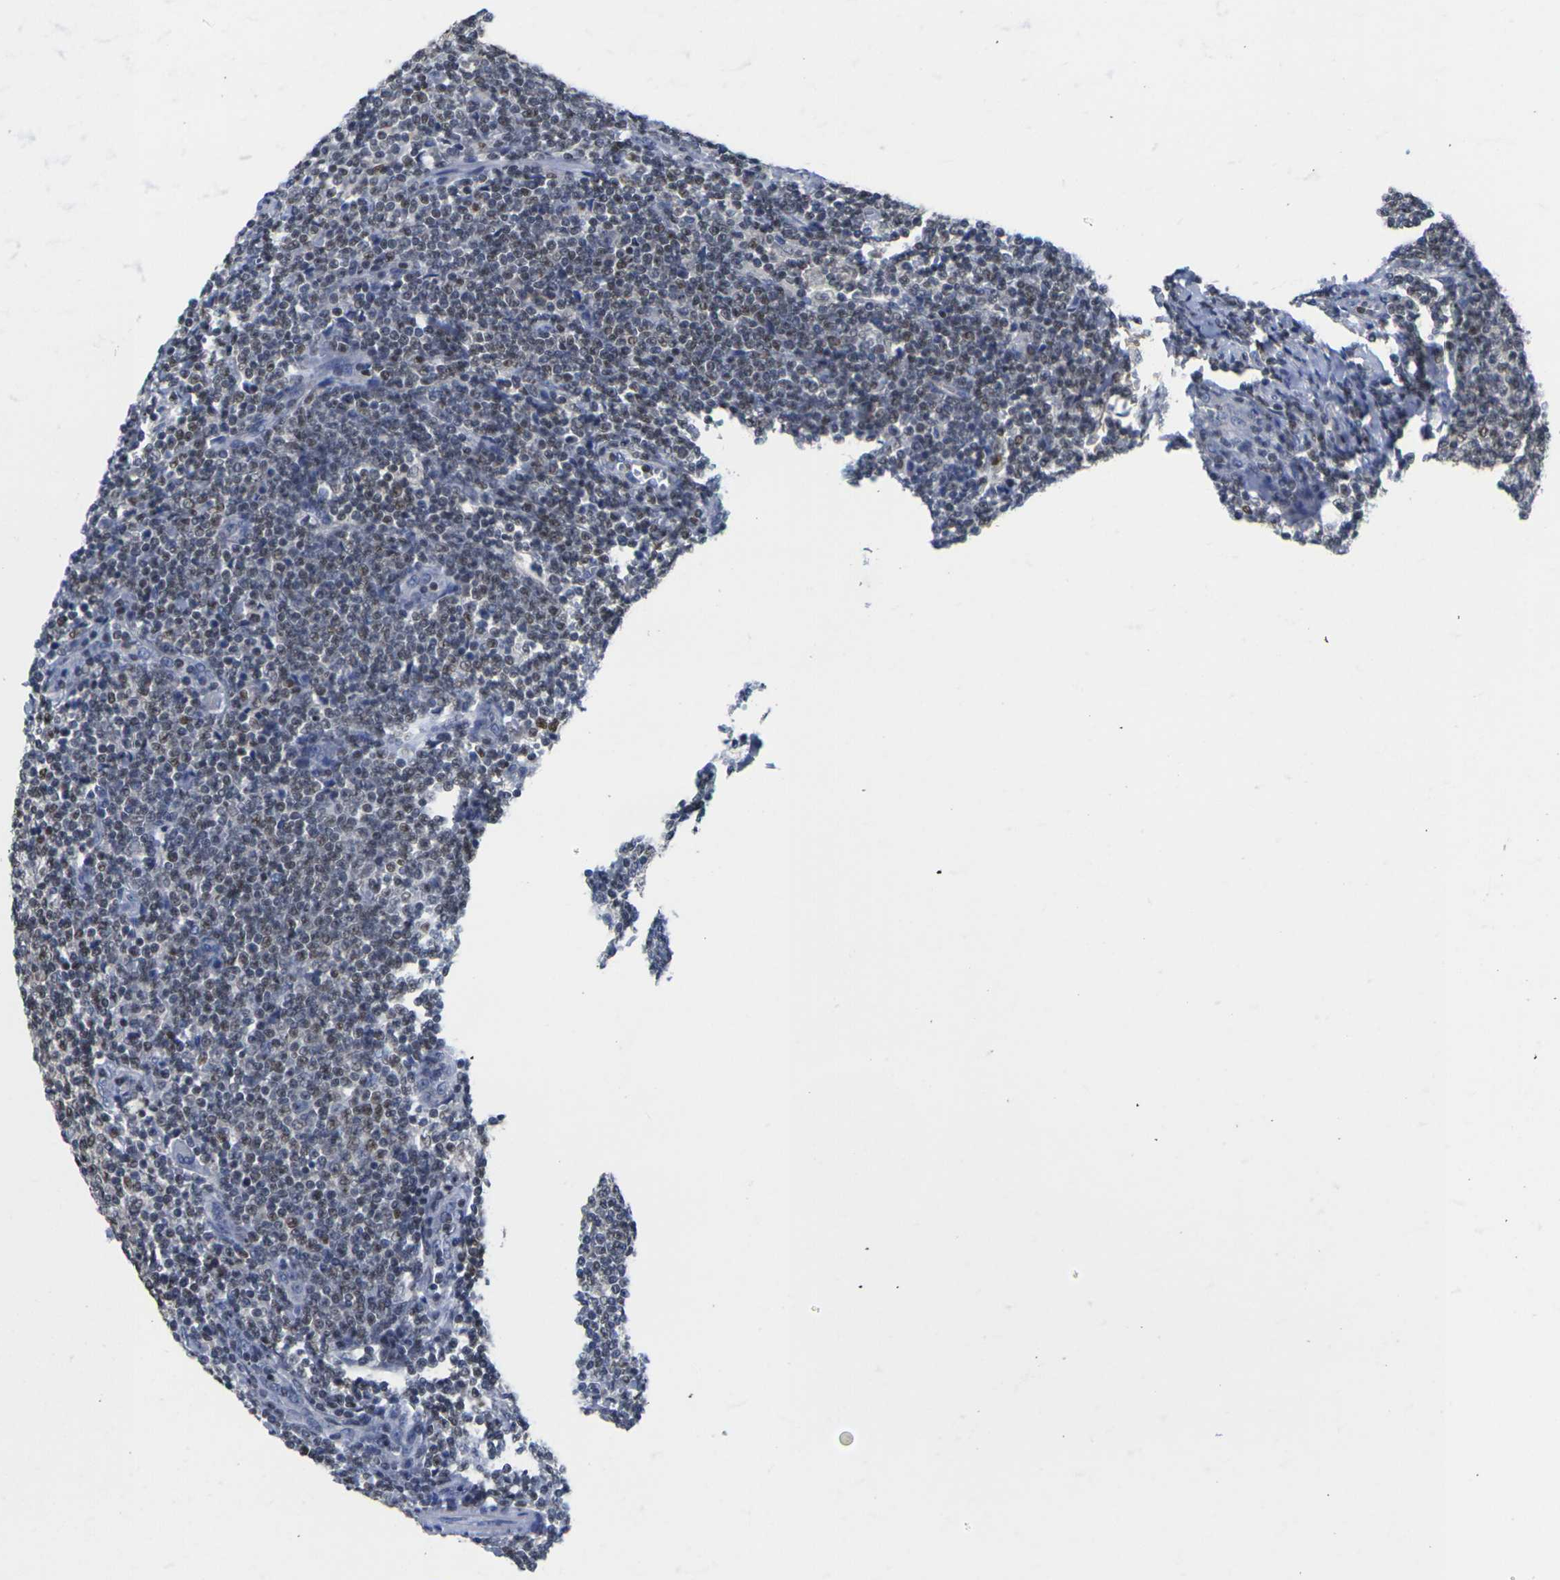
{"staining": {"intensity": "moderate", "quantity": "25%-75%", "location": "nuclear"}, "tissue": "lymphoma", "cell_type": "Tumor cells", "image_type": "cancer", "snomed": [{"axis": "morphology", "description": "Malignant lymphoma, non-Hodgkin's type, Low grade"}, {"axis": "topography", "description": "Lymph node"}], "caption": "Immunohistochemical staining of lymphoma demonstrates moderate nuclear protein staining in about 25%-75% of tumor cells.", "gene": "IKZF1", "patient": {"sex": "male", "age": 66}}